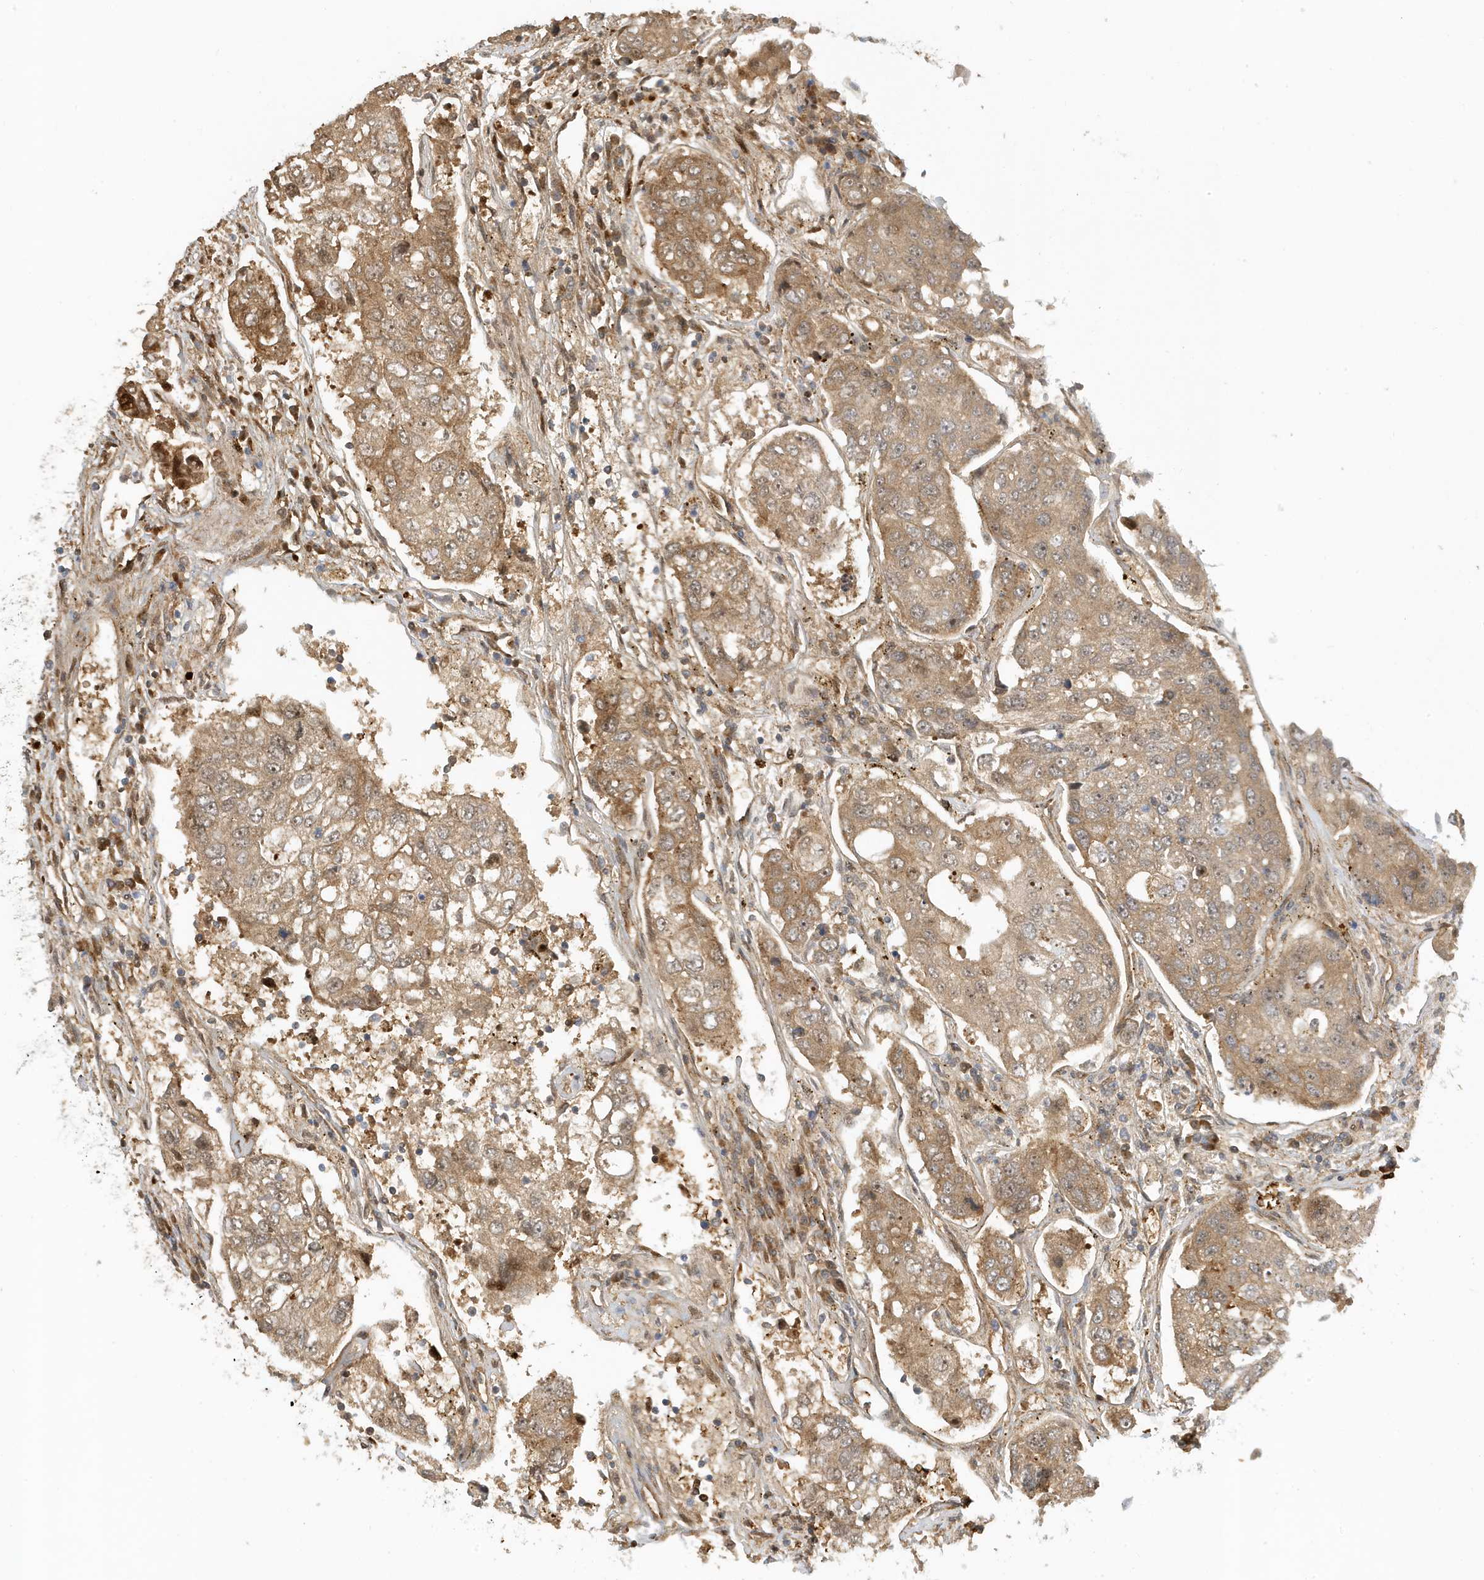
{"staining": {"intensity": "moderate", "quantity": ">75%", "location": "cytoplasmic/membranous"}, "tissue": "urothelial cancer", "cell_type": "Tumor cells", "image_type": "cancer", "snomed": [{"axis": "morphology", "description": "Urothelial carcinoma, High grade"}, {"axis": "topography", "description": "Lymph node"}, {"axis": "topography", "description": "Urinary bladder"}], "caption": "Immunohistochemical staining of human high-grade urothelial carcinoma shows moderate cytoplasmic/membranous protein staining in approximately >75% of tumor cells. Using DAB (brown) and hematoxylin (blue) stains, captured at high magnification using brightfield microscopy.", "gene": "FYCO1", "patient": {"sex": "male", "age": 51}}